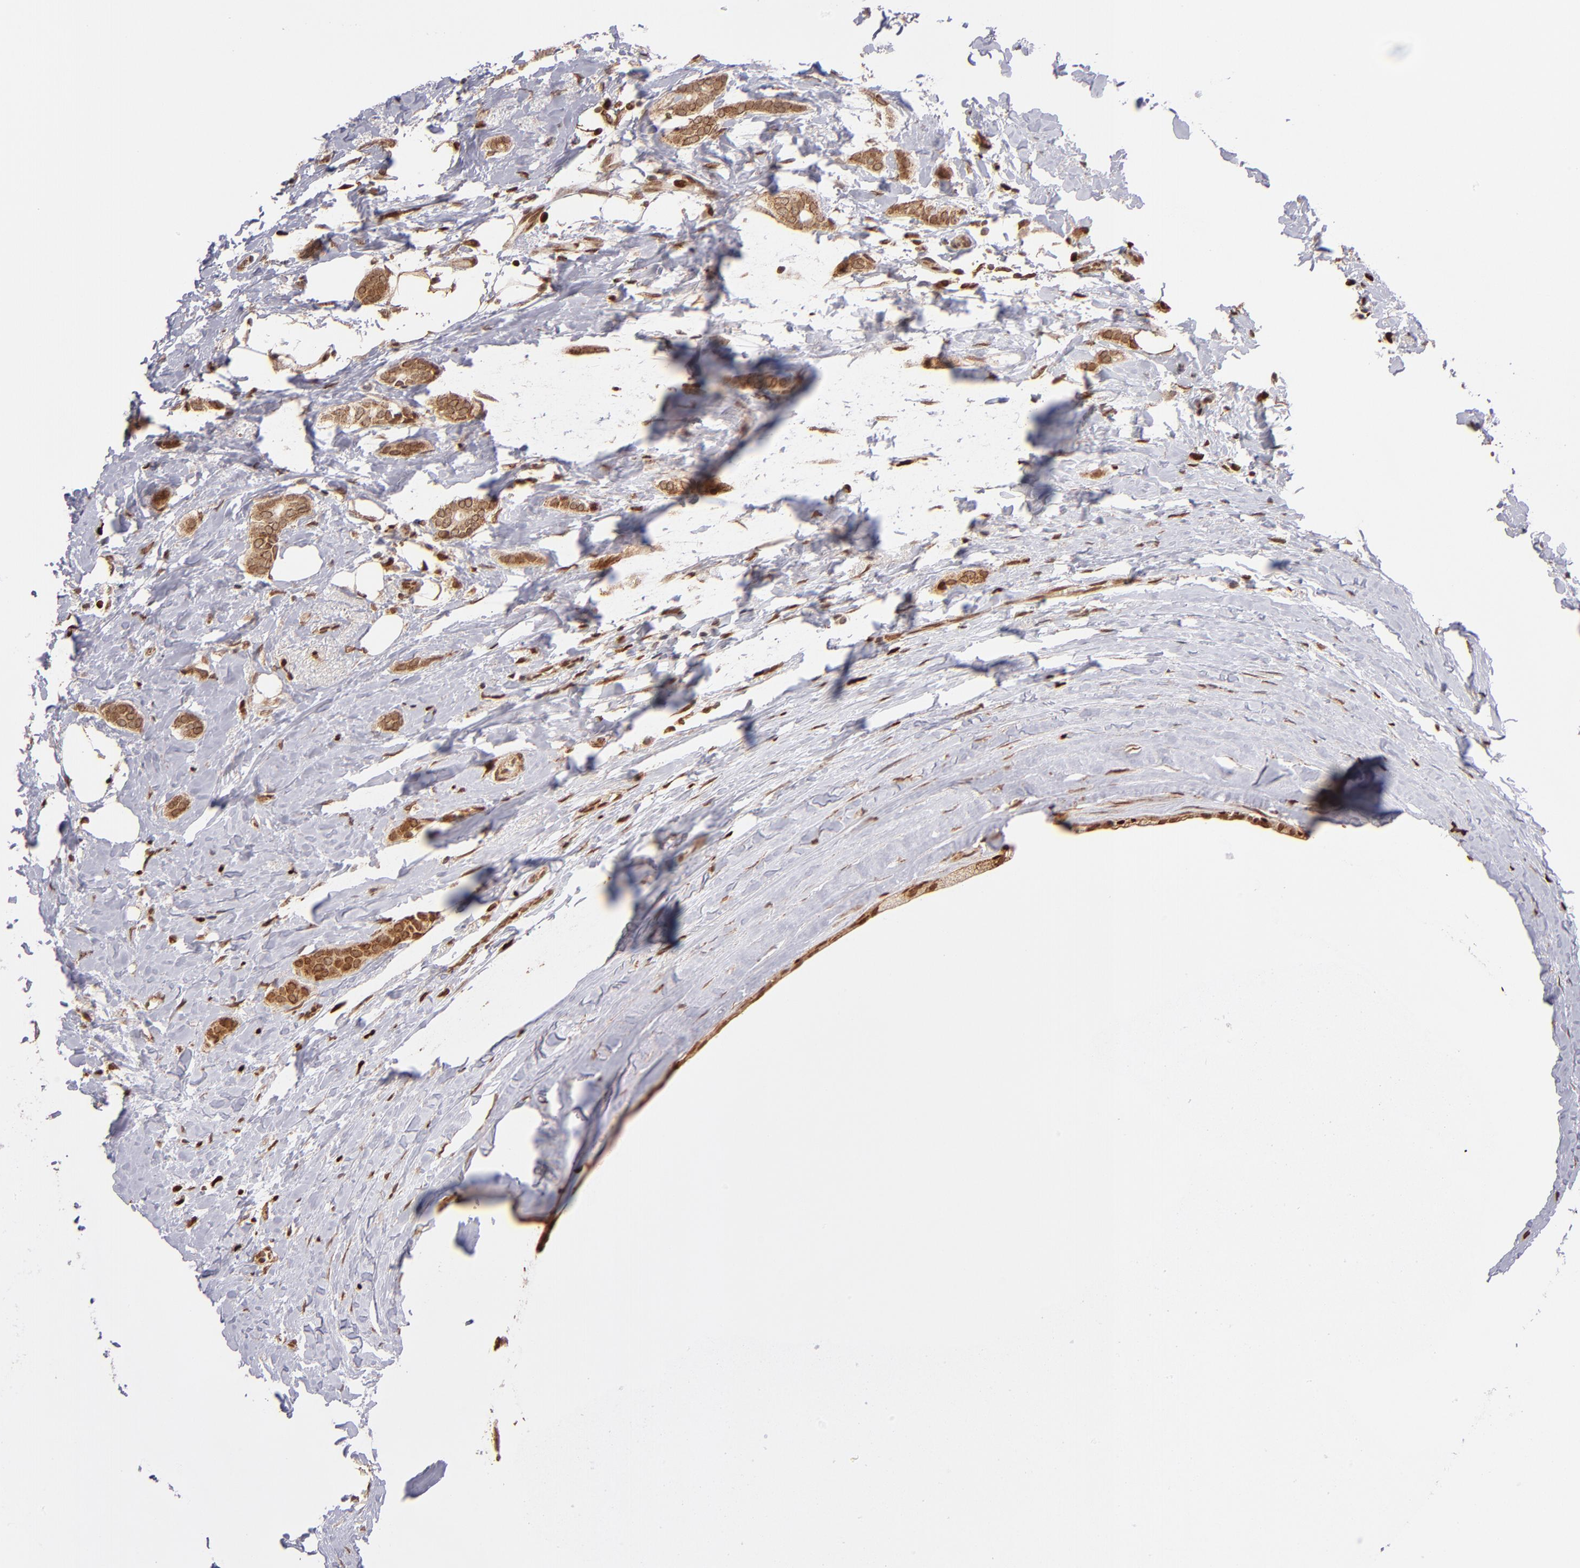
{"staining": {"intensity": "moderate", "quantity": ">75%", "location": "cytoplasmic/membranous,nuclear"}, "tissue": "breast cancer", "cell_type": "Tumor cells", "image_type": "cancer", "snomed": [{"axis": "morphology", "description": "Duct carcinoma"}, {"axis": "topography", "description": "Breast"}], "caption": "Human breast intraductal carcinoma stained with a protein marker exhibits moderate staining in tumor cells.", "gene": "TOP1MT", "patient": {"sex": "female", "age": 54}}